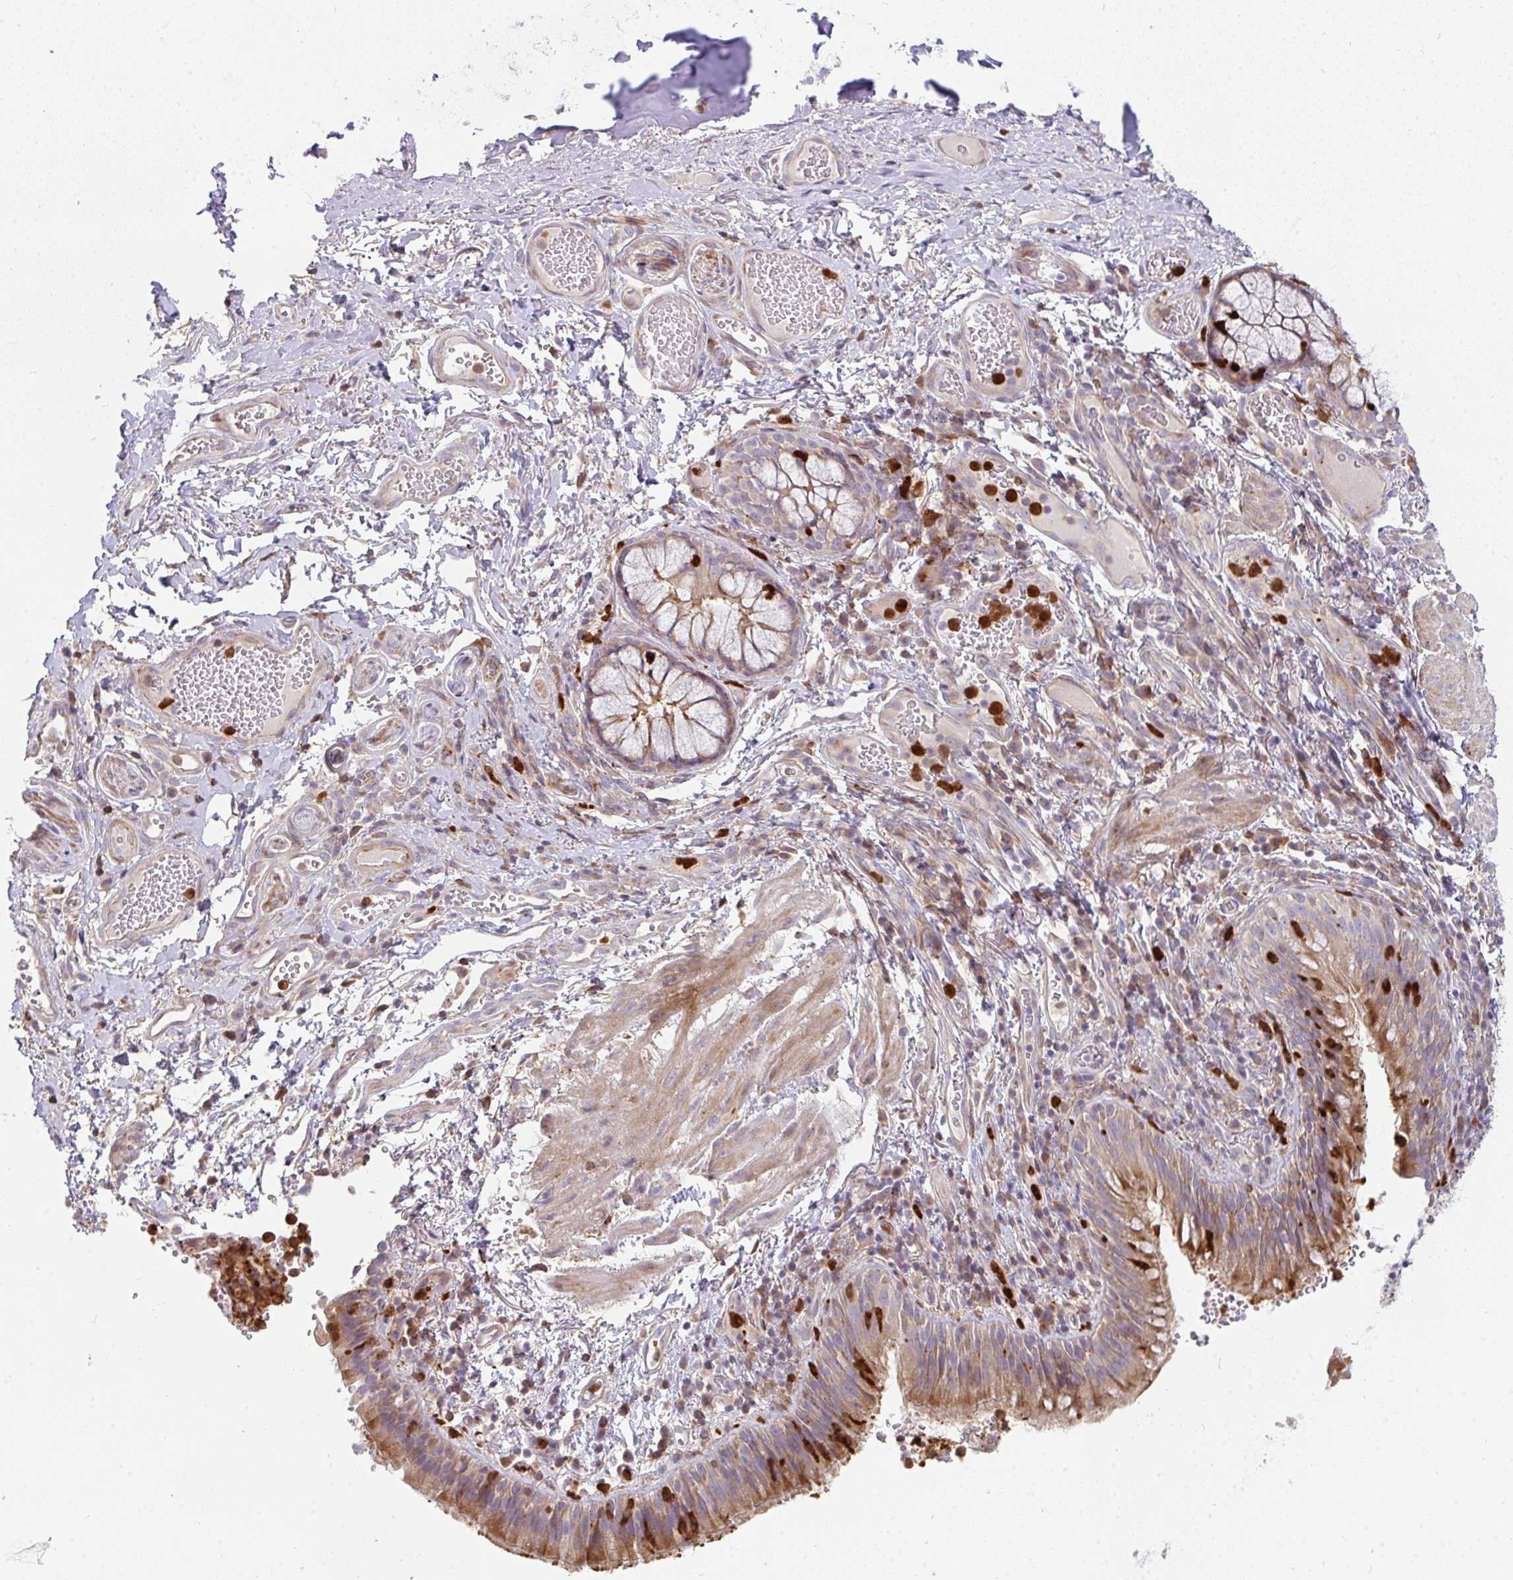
{"staining": {"intensity": "moderate", "quantity": "25%-75%", "location": "cytoplasmic/membranous"}, "tissue": "bronchus", "cell_type": "Respiratory epithelial cells", "image_type": "normal", "snomed": [{"axis": "morphology", "description": "Normal tissue, NOS"}, {"axis": "topography", "description": "Lymph node"}, {"axis": "topography", "description": "Bronchus"}], "caption": "Brown immunohistochemical staining in benign human bronchus reveals moderate cytoplasmic/membranous expression in about 25%-75% of respiratory epithelial cells. The staining was performed using DAB (3,3'-diaminobenzidine) to visualize the protein expression in brown, while the nuclei were stained in blue with hematoxylin (Magnification: 20x).", "gene": "CSF3R", "patient": {"sex": "male", "age": 56}}